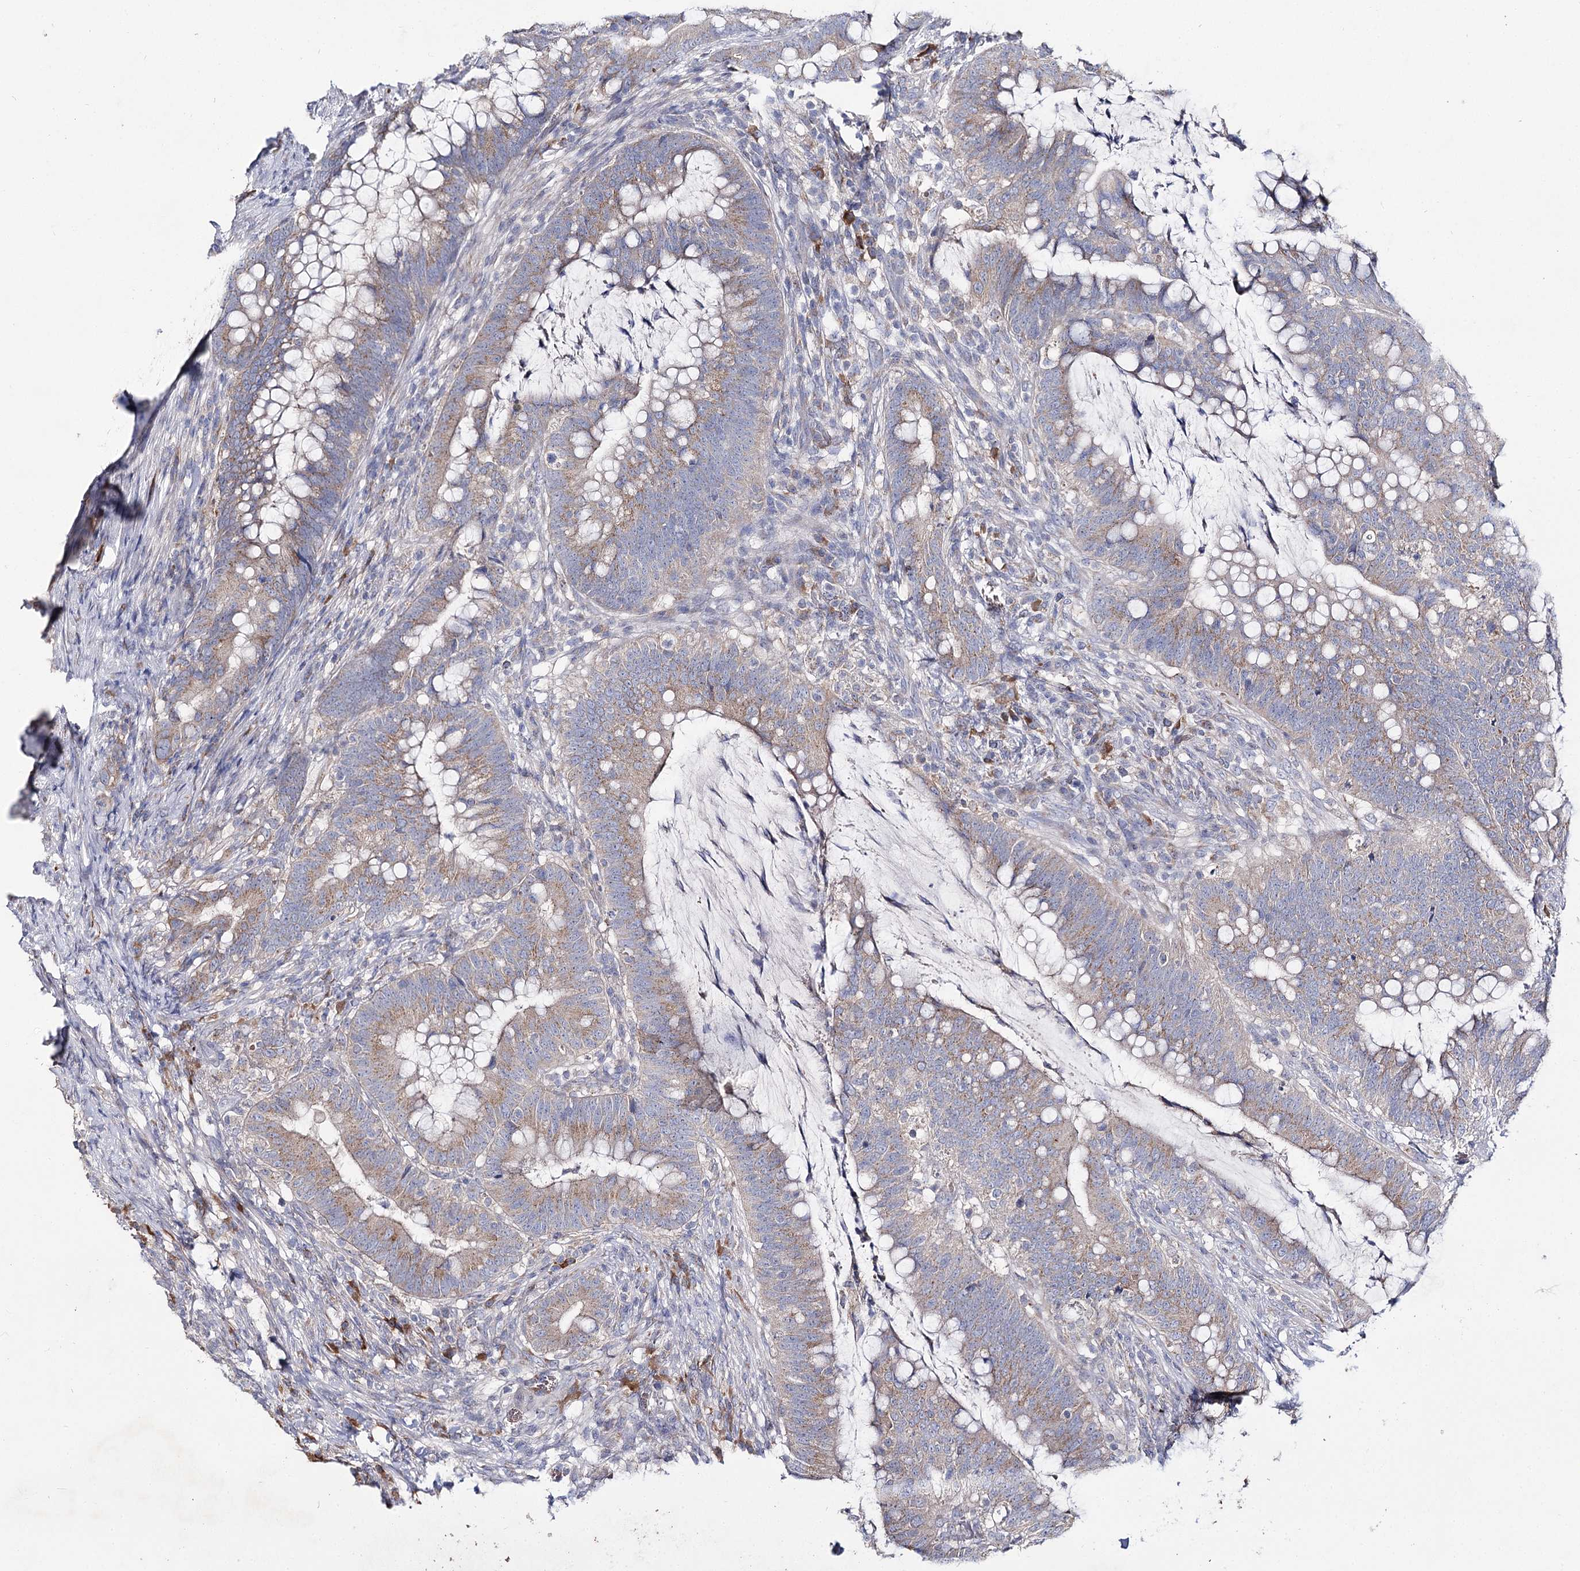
{"staining": {"intensity": "weak", "quantity": ">75%", "location": "cytoplasmic/membranous"}, "tissue": "colorectal cancer", "cell_type": "Tumor cells", "image_type": "cancer", "snomed": [{"axis": "morphology", "description": "Adenocarcinoma, NOS"}, {"axis": "topography", "description": "Colon"}], "caption": "IHC micrograph of human colorectal cancer (adenocarcinoma) stained for a protein (brown), which displays low levels of weak cytoplasmic/membranous expression in about >75% of tumor cells.", "gene": "IL1RAP", "patient": {"sex": "female", "age": 66}}